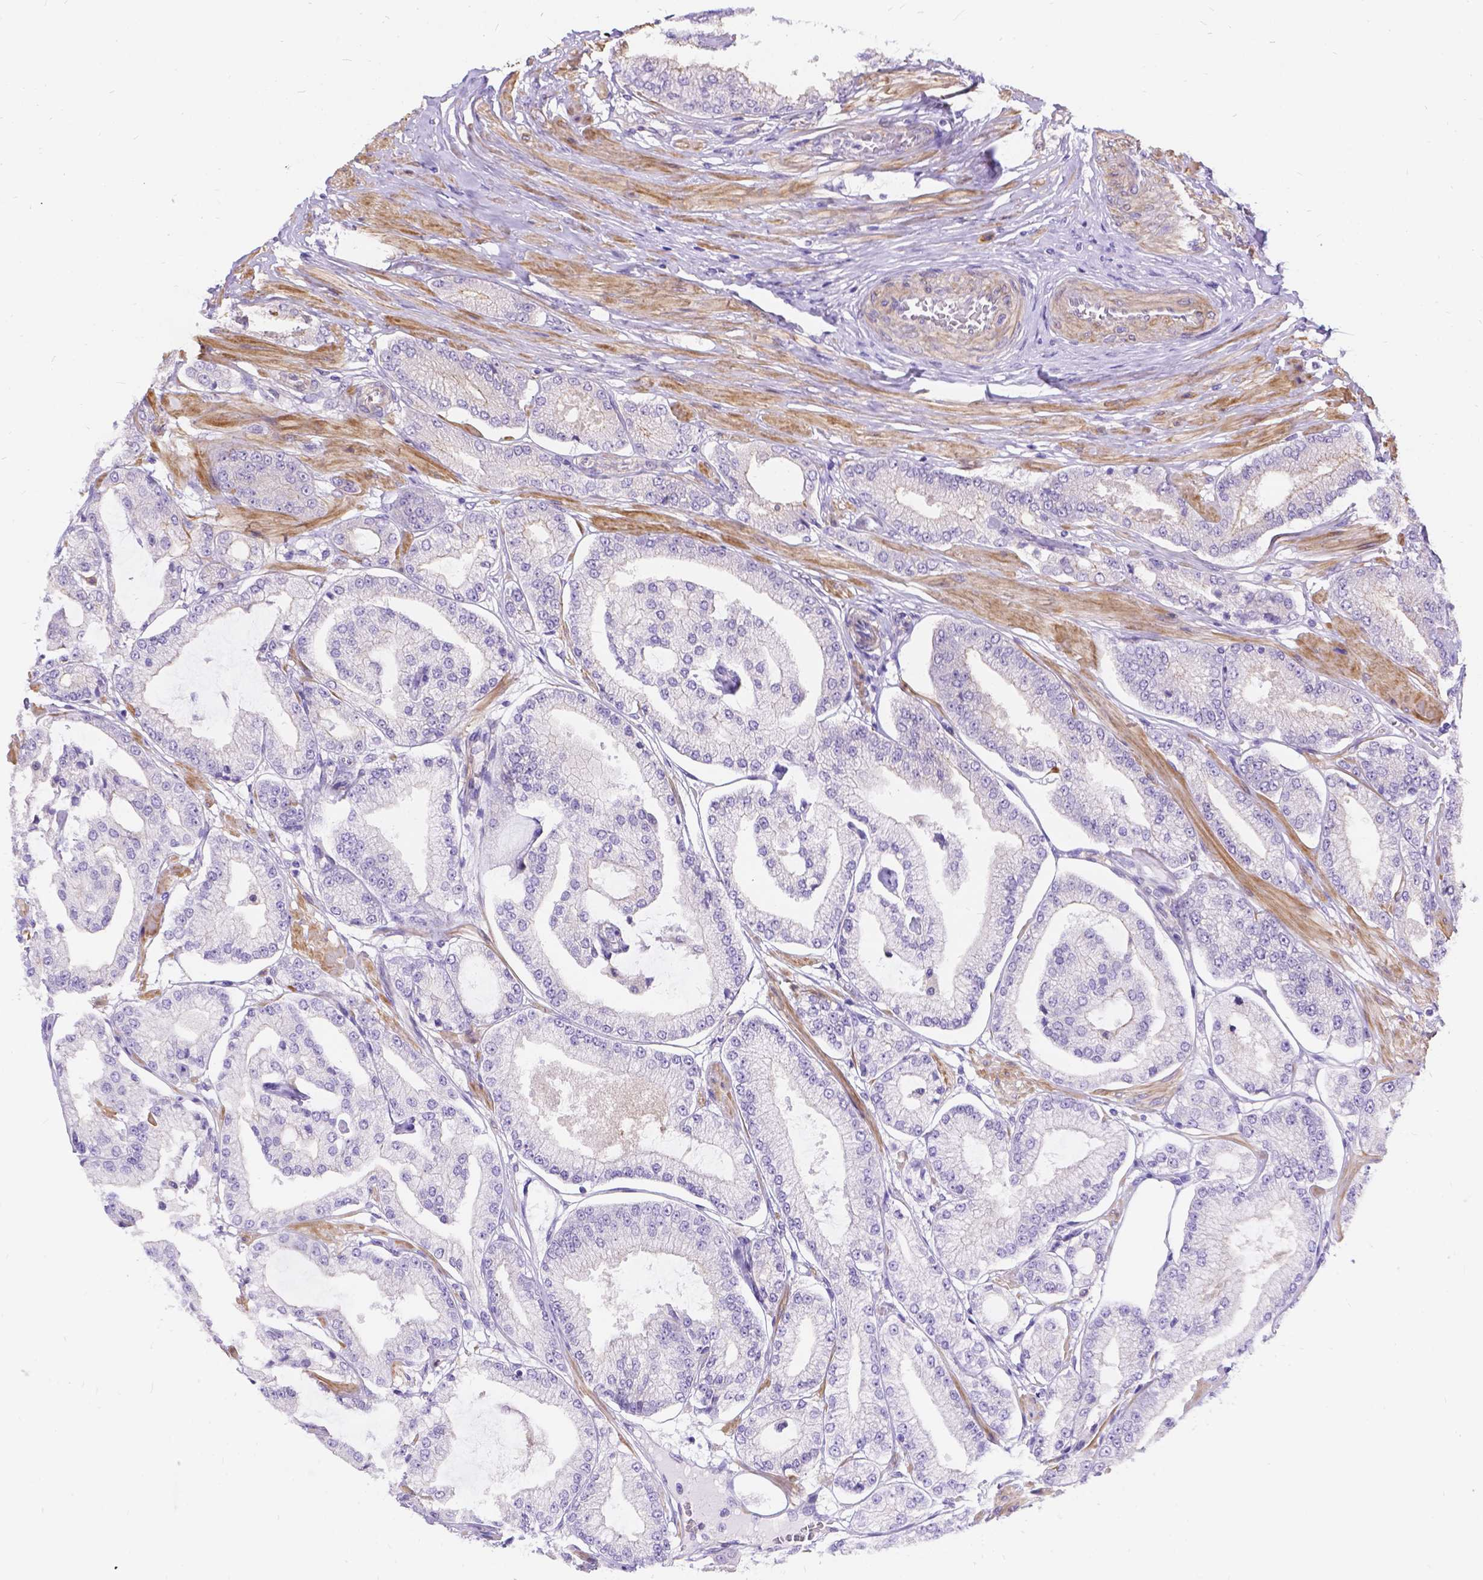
{"staining": {"intensity": "negative", "quantity": "none", "location": "none"}, "tissue": "prostate cancer", "cell_type": "Tumor cells", "image_type": "cancer", "snomed": [{"axis": "morphology", "description": "Adenocarcinoma, Low grade"}, {"axis": "topography", "description": "Prostate"}], "caption": "Protein analysis of prostate cancer (adenocarcinoma (low-grade)) displays no significant staining in tumor cells.", "gene": "PALS1", "patient": {"sex": "male", "age": 55}}